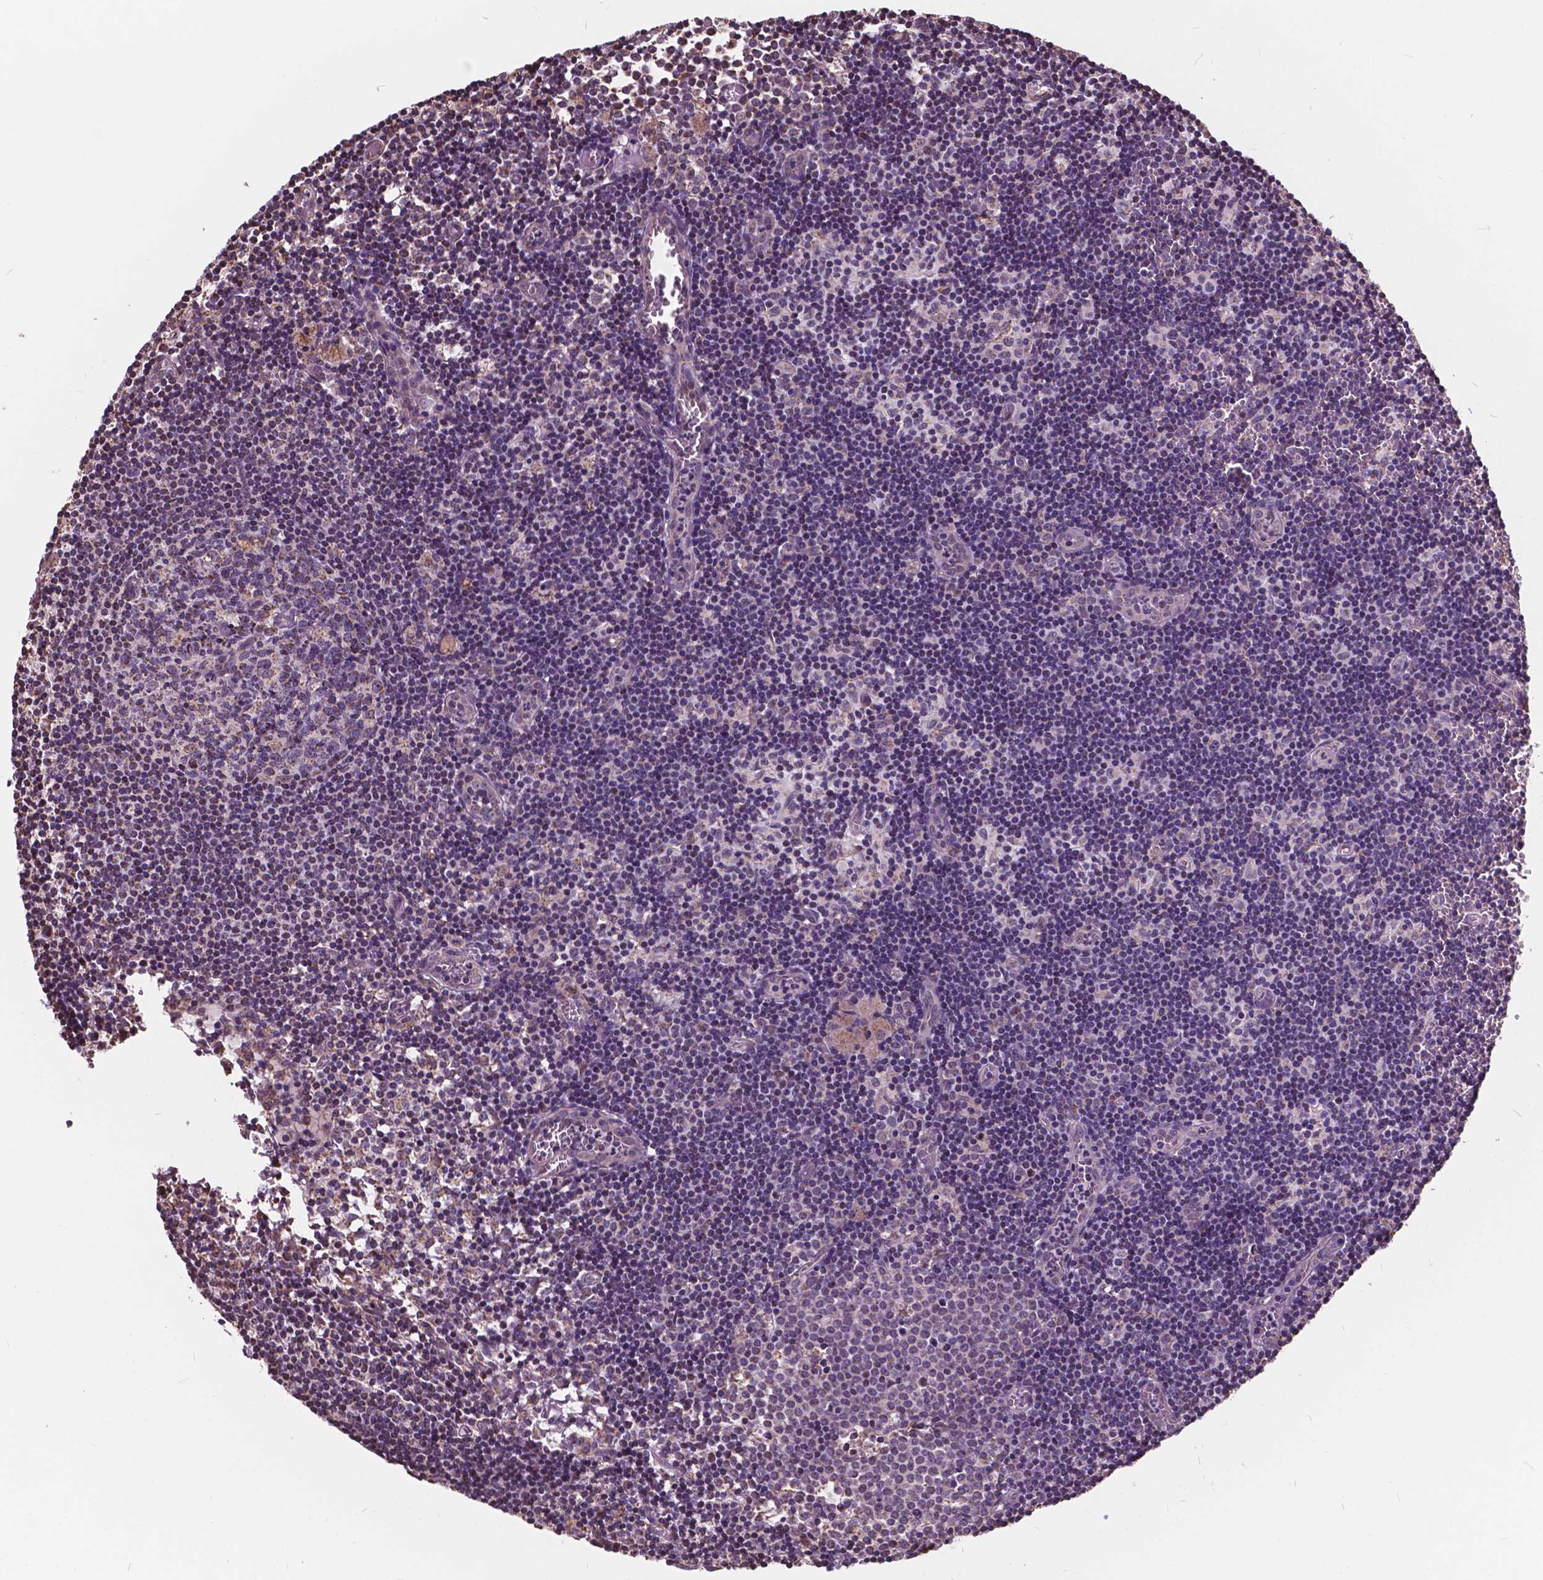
{"staining": {"intensity": "weak", "quantity": "25%-75%", "location": "cytoplasmic/membranous"}, "tissue": "lymph node", "cell_type": "Germinal center cells", "image_type": "normal", "snomed": [{"axis": "morphology", "description": "Normal tissue, NOS"}, {"axis": "topography", "description": "Lymph node"}], "caption": "Protein staining exhibits weak cytoplasmic/membranous staining in about 25%-75% of germinal center cells in normal lymph node.", "gene": "SCOC", "patient": {"sex": "female", "age": 52}}